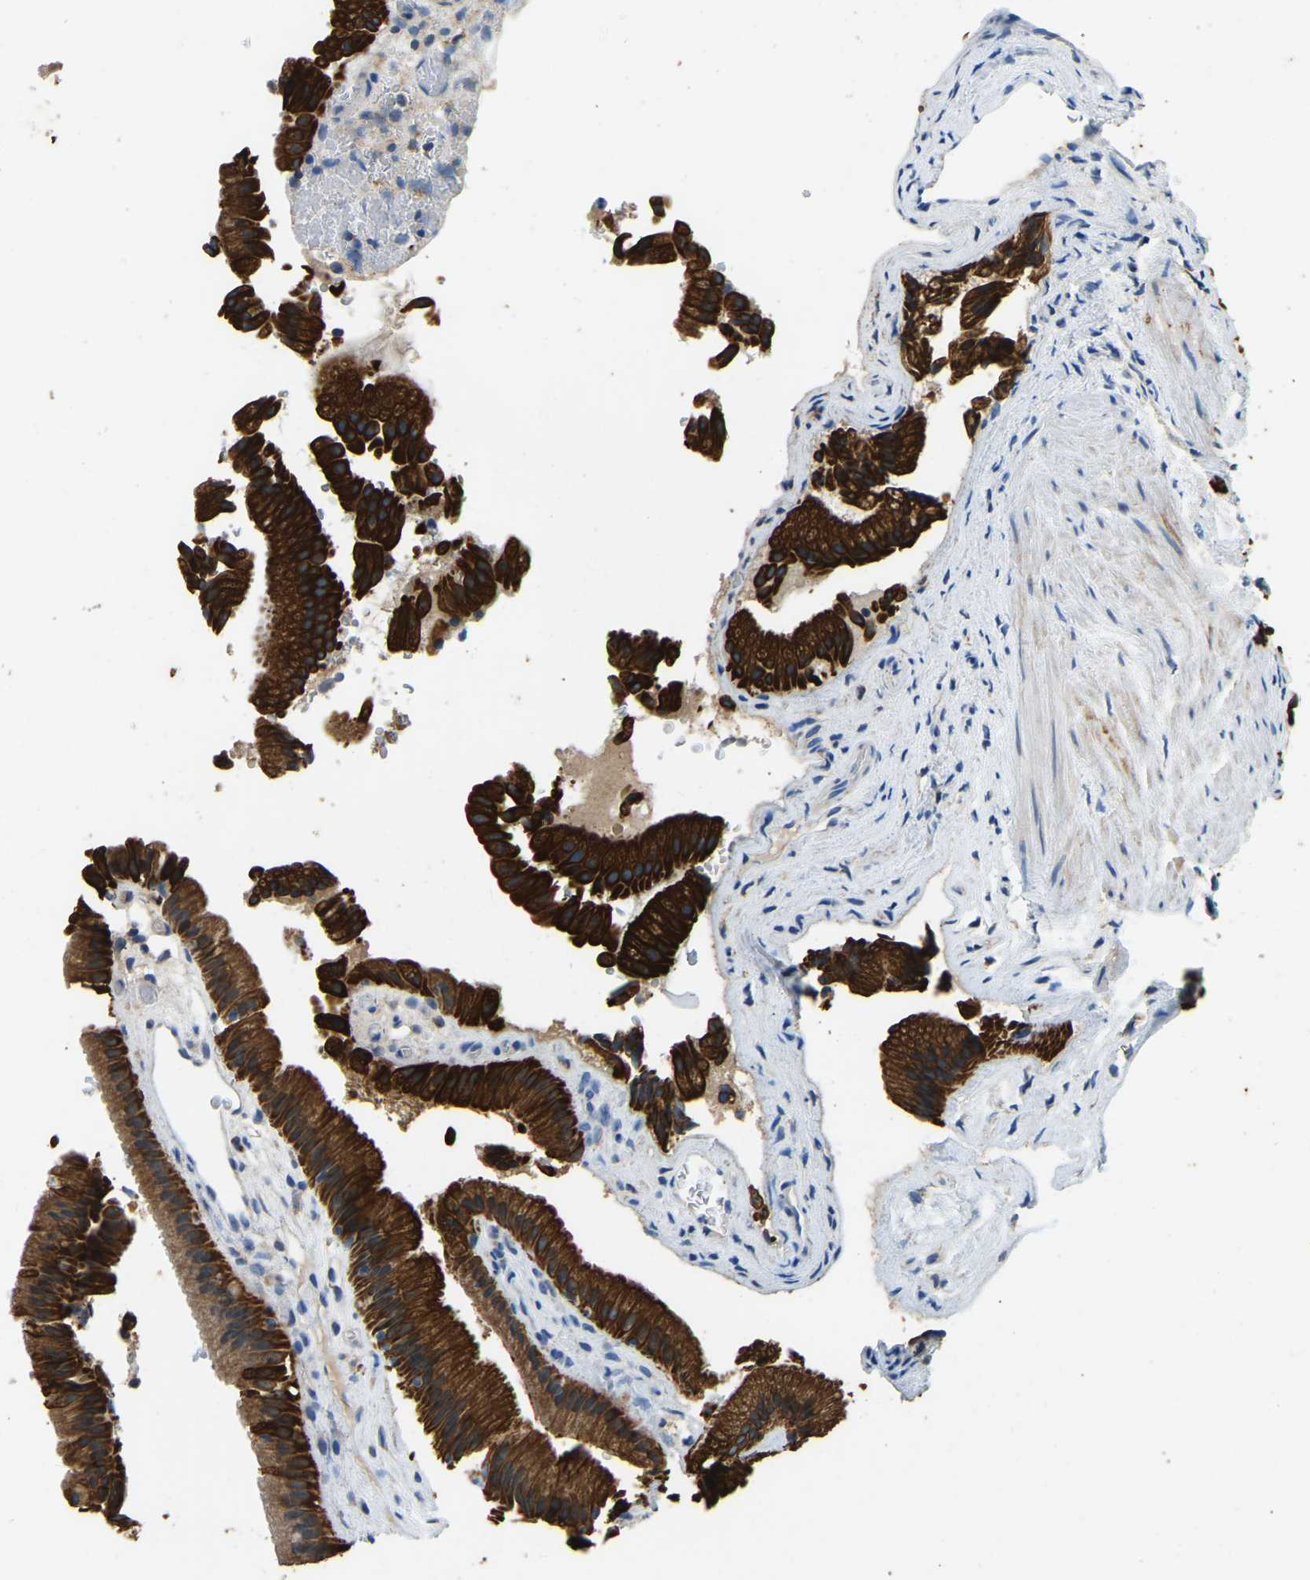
{"staining": {"intensity": "strong", "quantity": ">75%", "location": "cytoplasmic/membranous"}, "tissue": "gallbladder", "cell_type": "Glandular cells", "image_type": "normal", "snomed": [{"axis": "morphology", "description": "Normal tissue, NOS"}, {"axis": "topography", "description": "Gallbladder"}], "caption": "Protein expression analysis of normal gallbladder reveals strong cytoplasmic/membranous positivity in about >75% of glandular cells. (brown staining indicates protein expression, while blue staining denotes nuclei).", "gene": "ZNF200", "patient": {"sex": "male", "age": 49}}